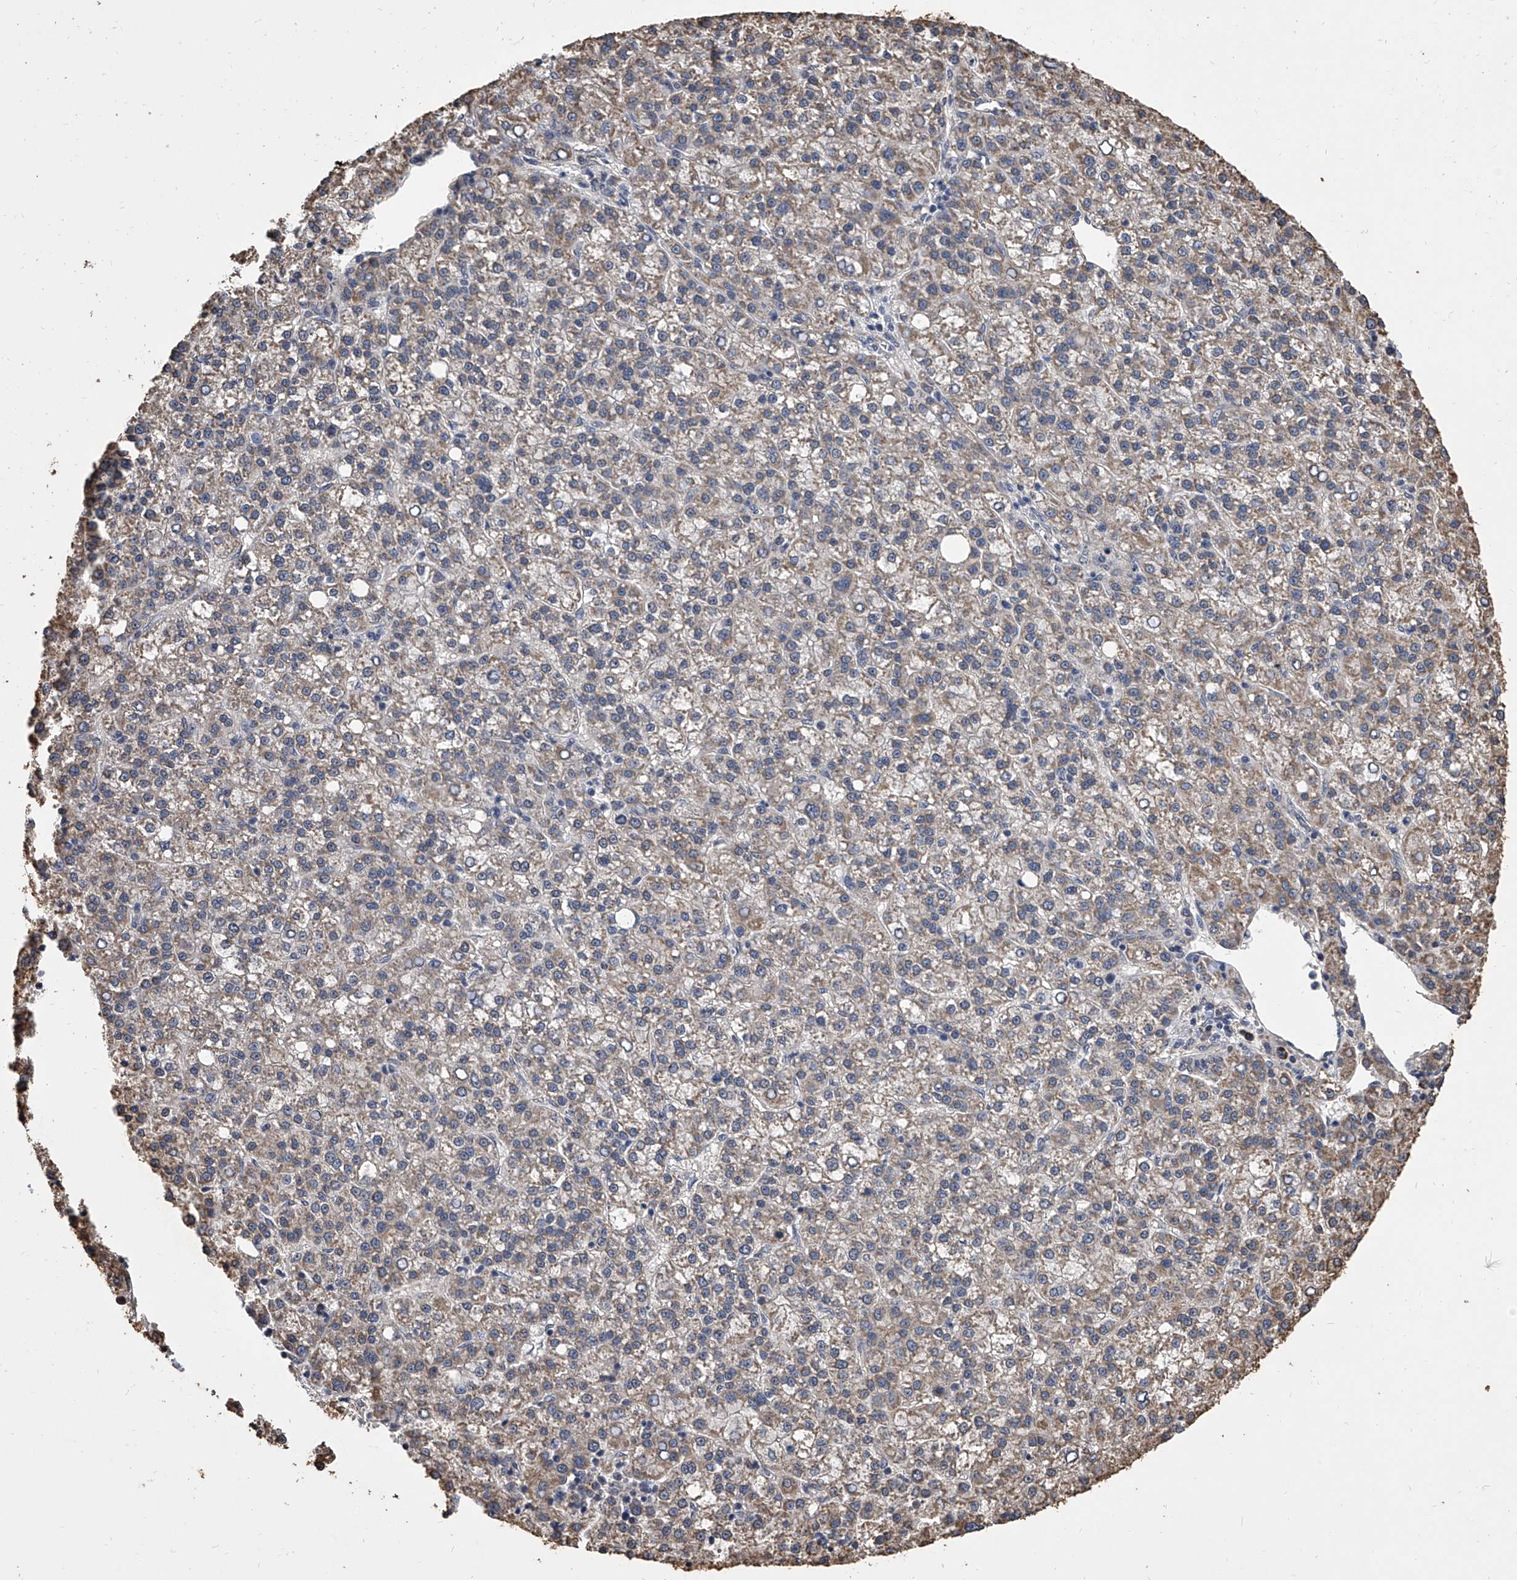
{"staining": {"intensity": "moderate", "quantity": "25%-75%", "location": "cytoplasmic/membranous"}, "tissue": "liver cancer", "cell_type": "Tumor cells", "image_type": "cancer", "snomed": [{"axis": "morphology", "description": "Carcinoma, Hepatocellular, NOS"}, {"axis": "topography", "description": "Liver"}], "caption": "Immunohistochemistry of liver hepatocellular carcinoma displays medium levels of moderate cytoplasmic/membranous positivity in approximately 25%-75% of tumor cells.", "gene": "MRPL28", "patient": {"sex": "female", "age": 58}}